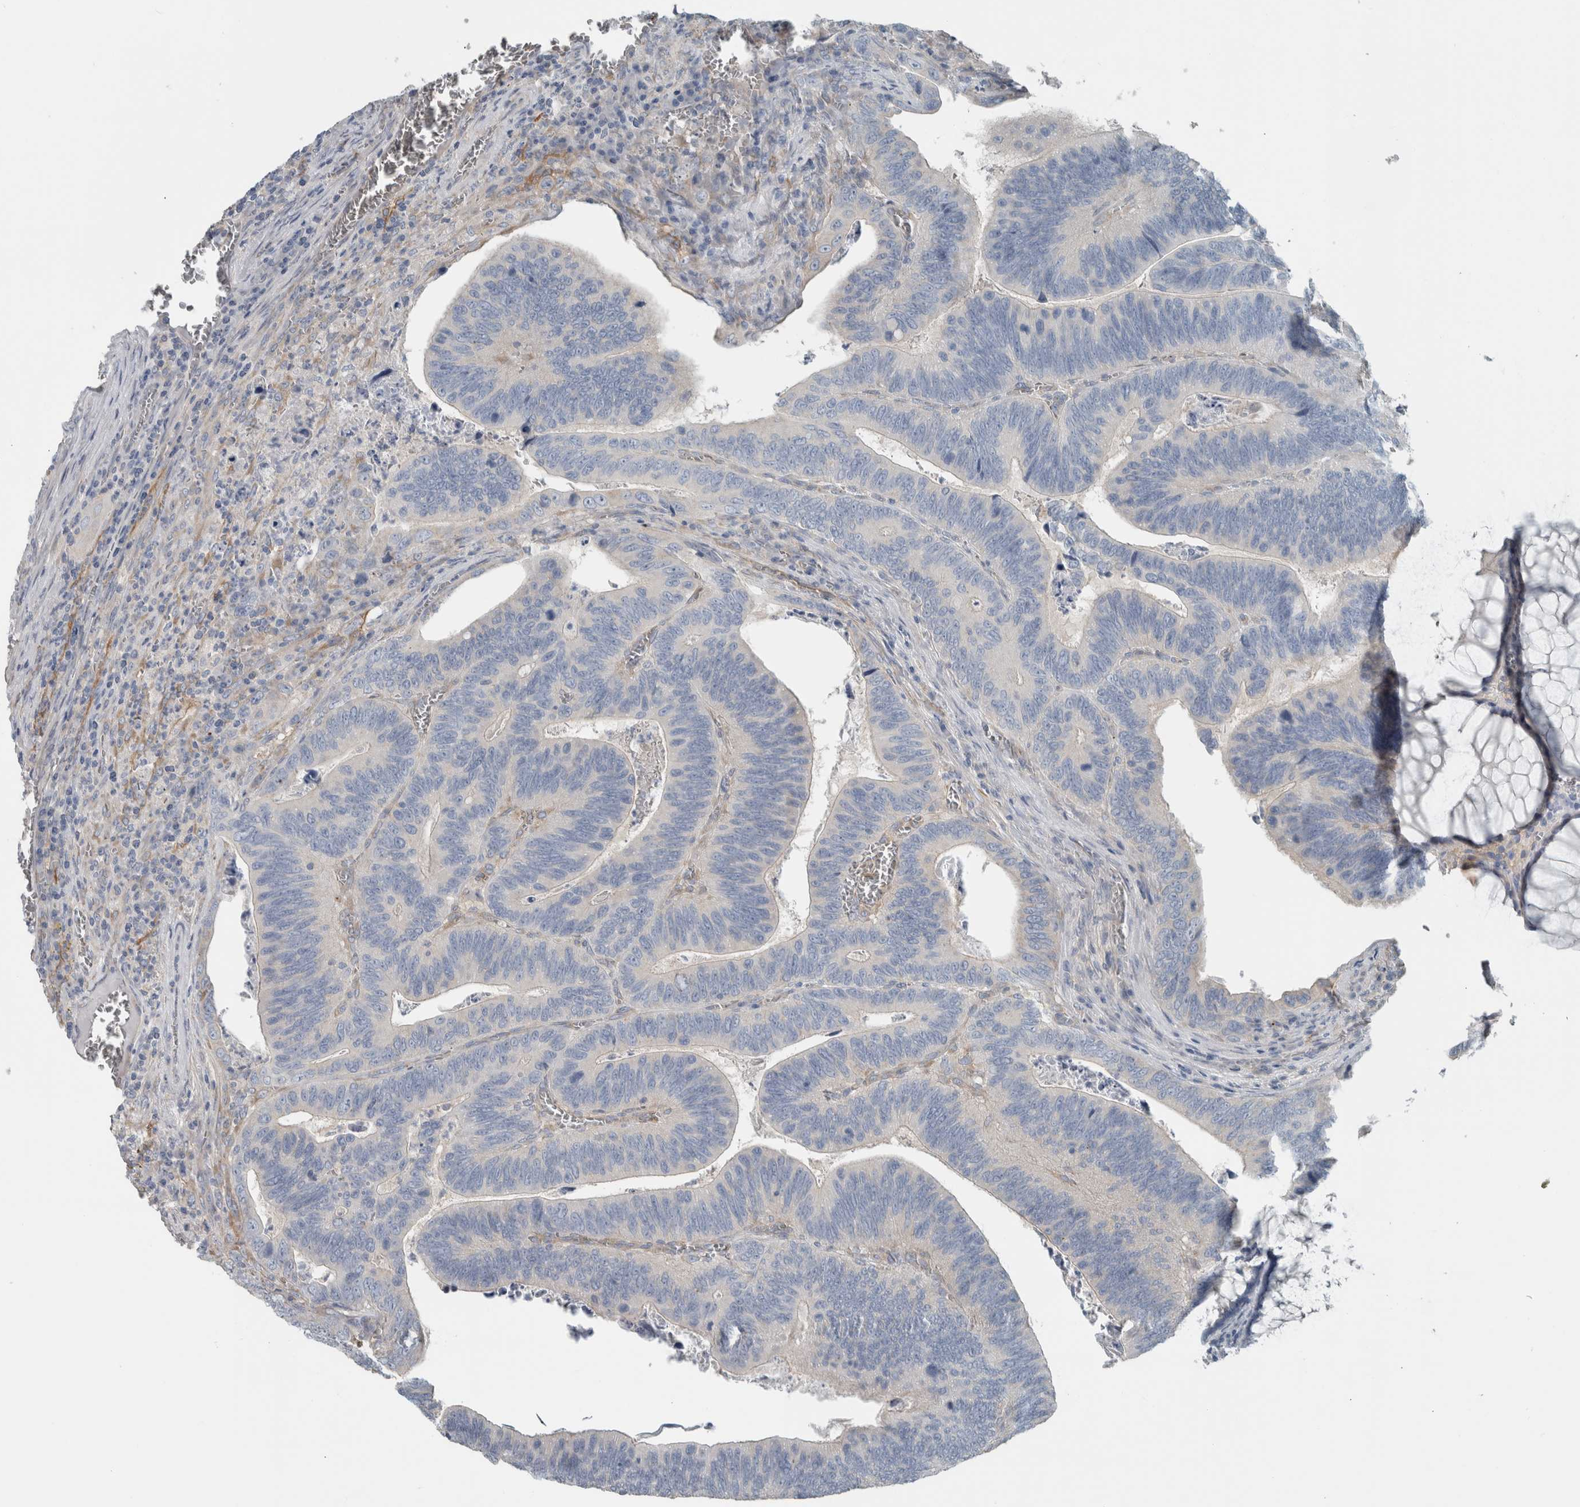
{"staining": {"intensity": "negative", "quantity": "none", "location": "none"}, "tissue": "colorectal cancer", "cell_type": "Tumor cells", "image_type": "cancer", "snomed": [{"axis": "morphology", "description": "Inflammation, NOS"}, {"axis": "morphology", "description": "Adenocarcinoma, NOS"}, {"axis": "topography", "description": "Colon"}], "caption": "A high-resolution micrograph shows immunohistochemistry (IHC) staining of colorectal cancer, which reveals no significant staining in tumor cells.", "gene": "SH3GL2", "patient": {"sex": "male", "age": 72}}